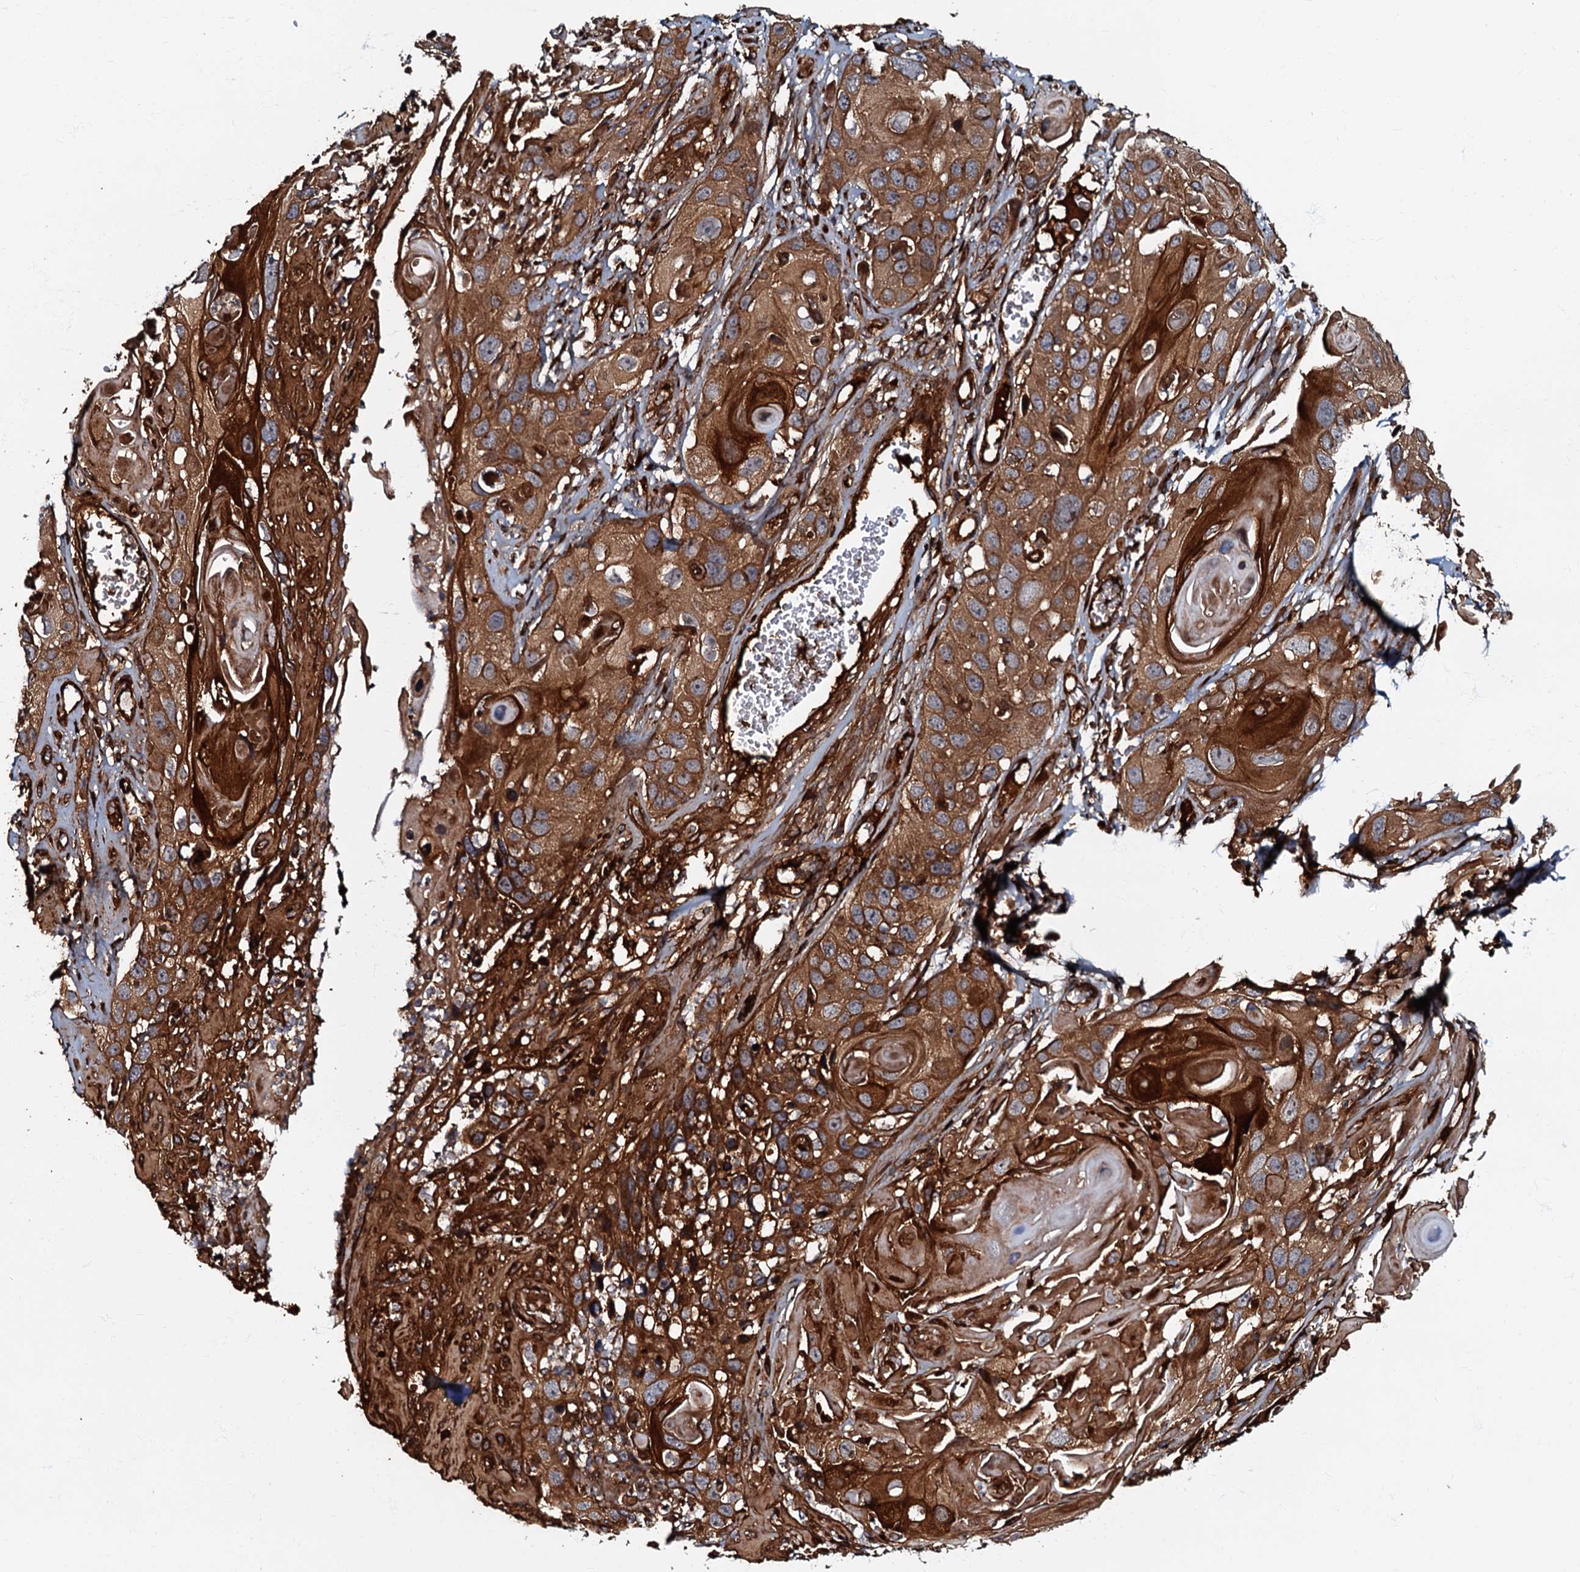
{"staining": {"intensity": "strong", "quantity": ">75%", "location": "cytoplasmic/membranous"}, "tissue": "skin cancer", "cell_type": "Tumor cells", "image_type": "cancer", "snomed": [{"axis": "morphology", "description": "Squamous cell carcinoma, NOS"}, {"axis": "topography", "description": "Skin"}], "caption": "A histopathology image of human skin squamous cell carcinoma stained for a protein reveals strong cytoplasmic/membranous brown staining in tumor cells. The staining was performed using DAB to visualize the protein expression in brown, while the nuclei were stained in blue with hematoxylin (Magnification: 20x).", "gene": "BLOC1S6", "patient": {"sex": "male", "age": 55}}